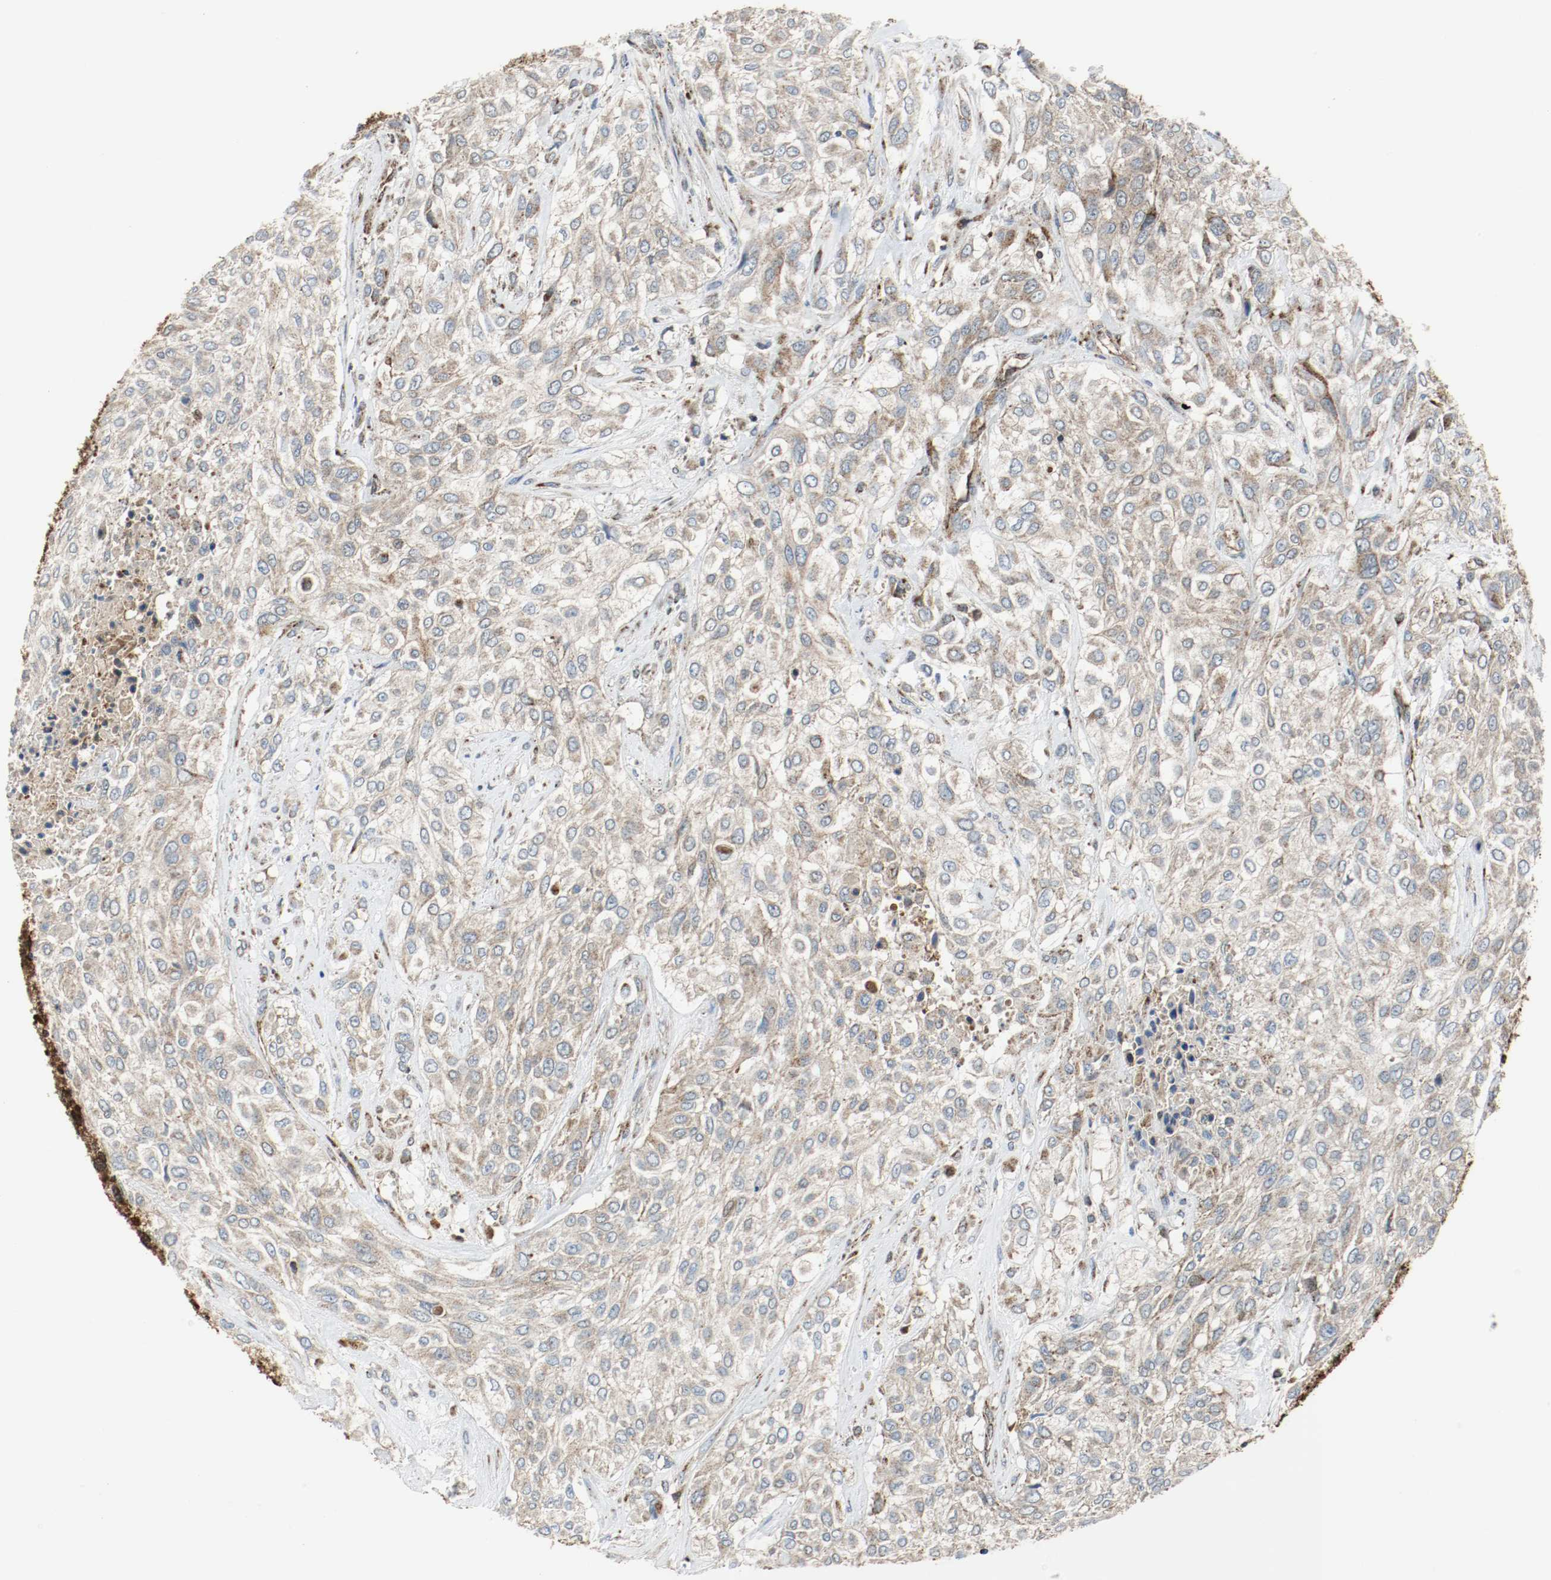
{"staining": {"intensity": "weak", "quantity": ">75%", "location": "cytoplasmic/membranous"}, "tissue": "urothelial cancer", "cell_type": "Tumor cells", "image_type": "cancer", "snomed": [{"axis": "morphology", "description": "Urothelial carcinoma, High grade"}, {"axis": "topography", "description": "Urinary bladder"}], "caption": "Urothelial cancer tissue exhibits weak cytoplasmic/membranous positivity in about >75% of tumor cells, visualized by immunohistochemistry.", "gene": "TXNRD1", "patient": {"sex": "male", "age": 57}}